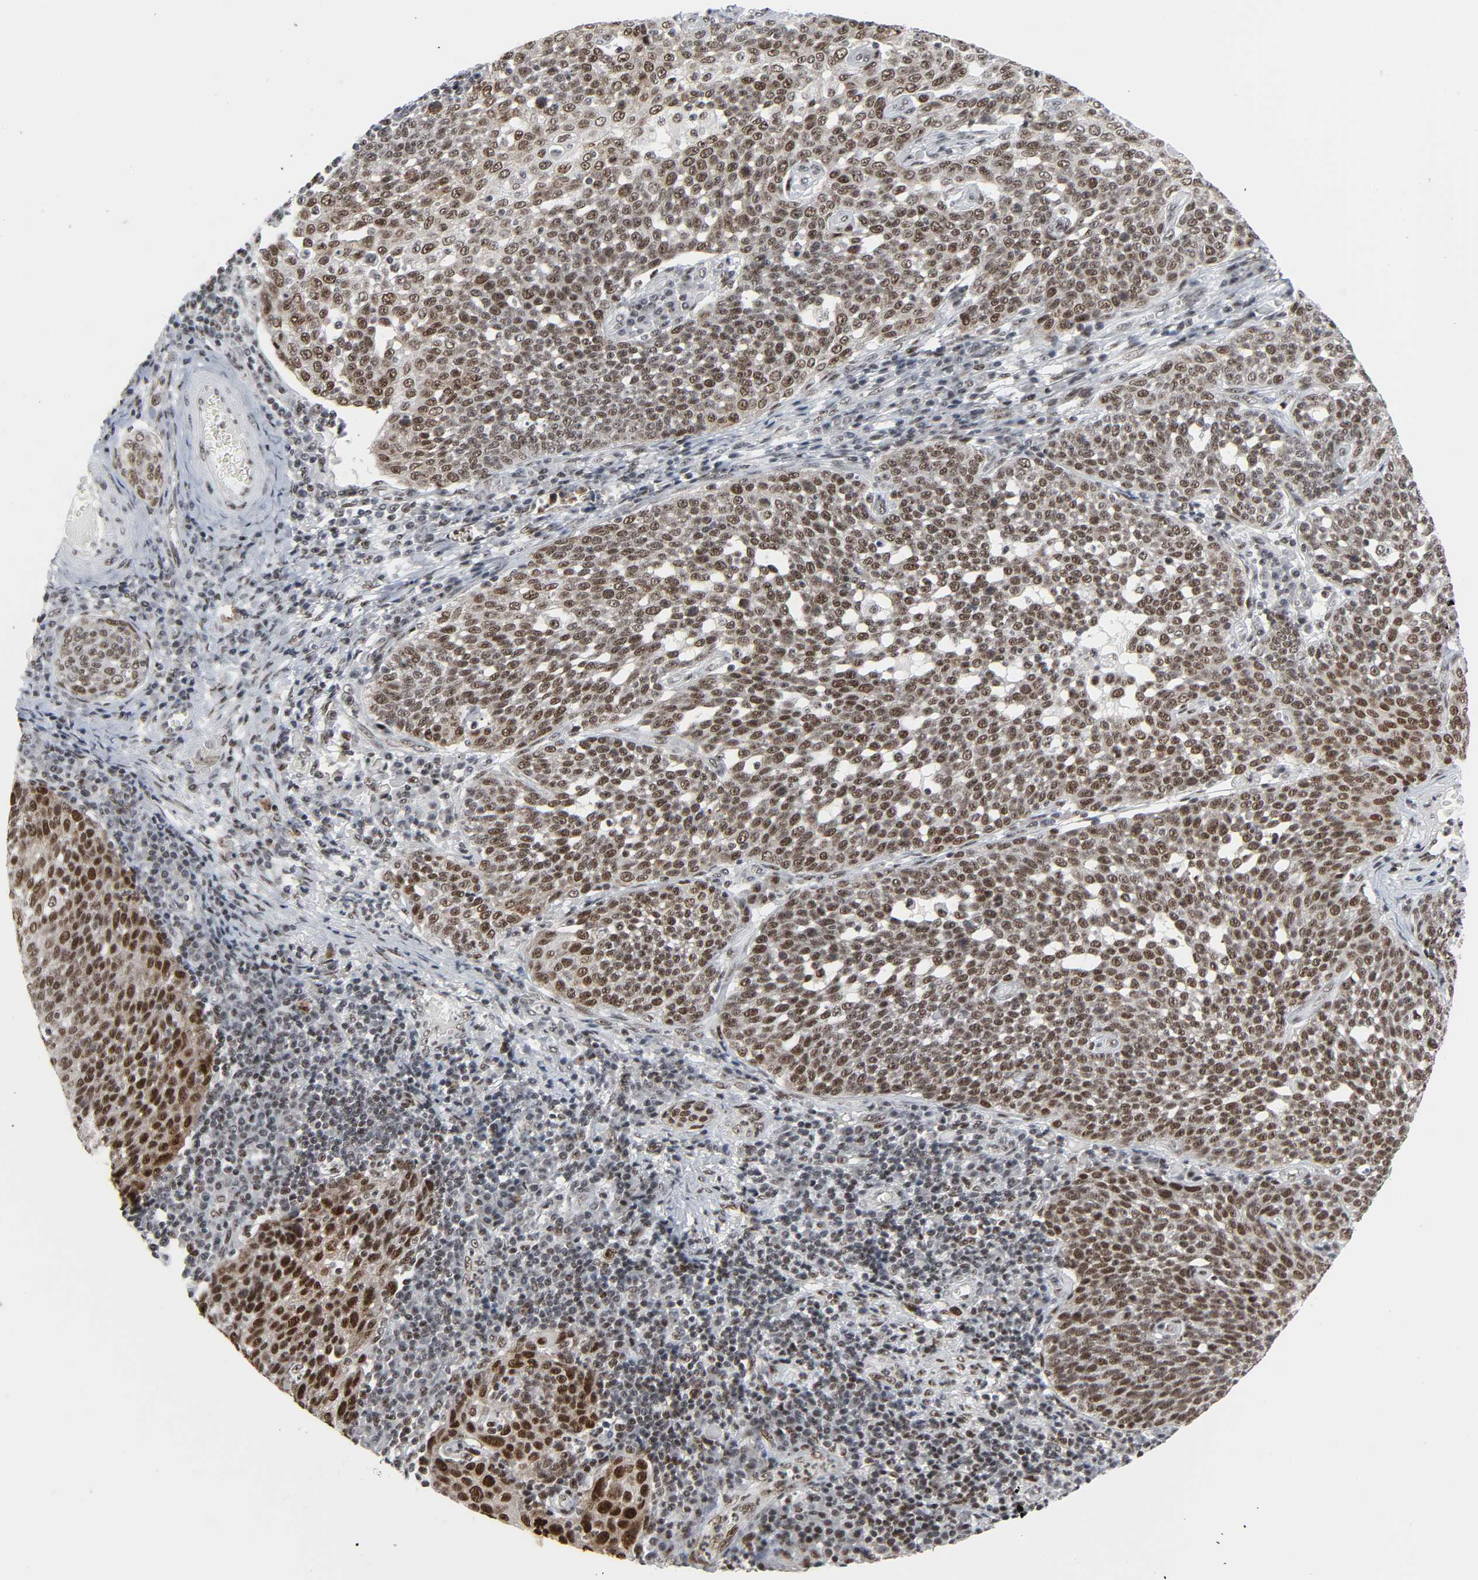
{"staining": {"intensity": "moderate", "quantity": ">75%", "location": "nuclear"}, "tissue": "cervical cancer", "cell_type": "Tumor cells", "image_type": "cancer", "snomed": [{"axis": "morphology", "description": "Squamous cell carcinoma, NOS"}, {"axis": "topography", "description": "Cervix"}], "caption": "Tumor cells reveal moderate nuclear staining in about >75% of cells in cervical cancer (squamous cell carcinoma).", "gene": "CDK7", "patient": {"sex": "female", "age": 34}}